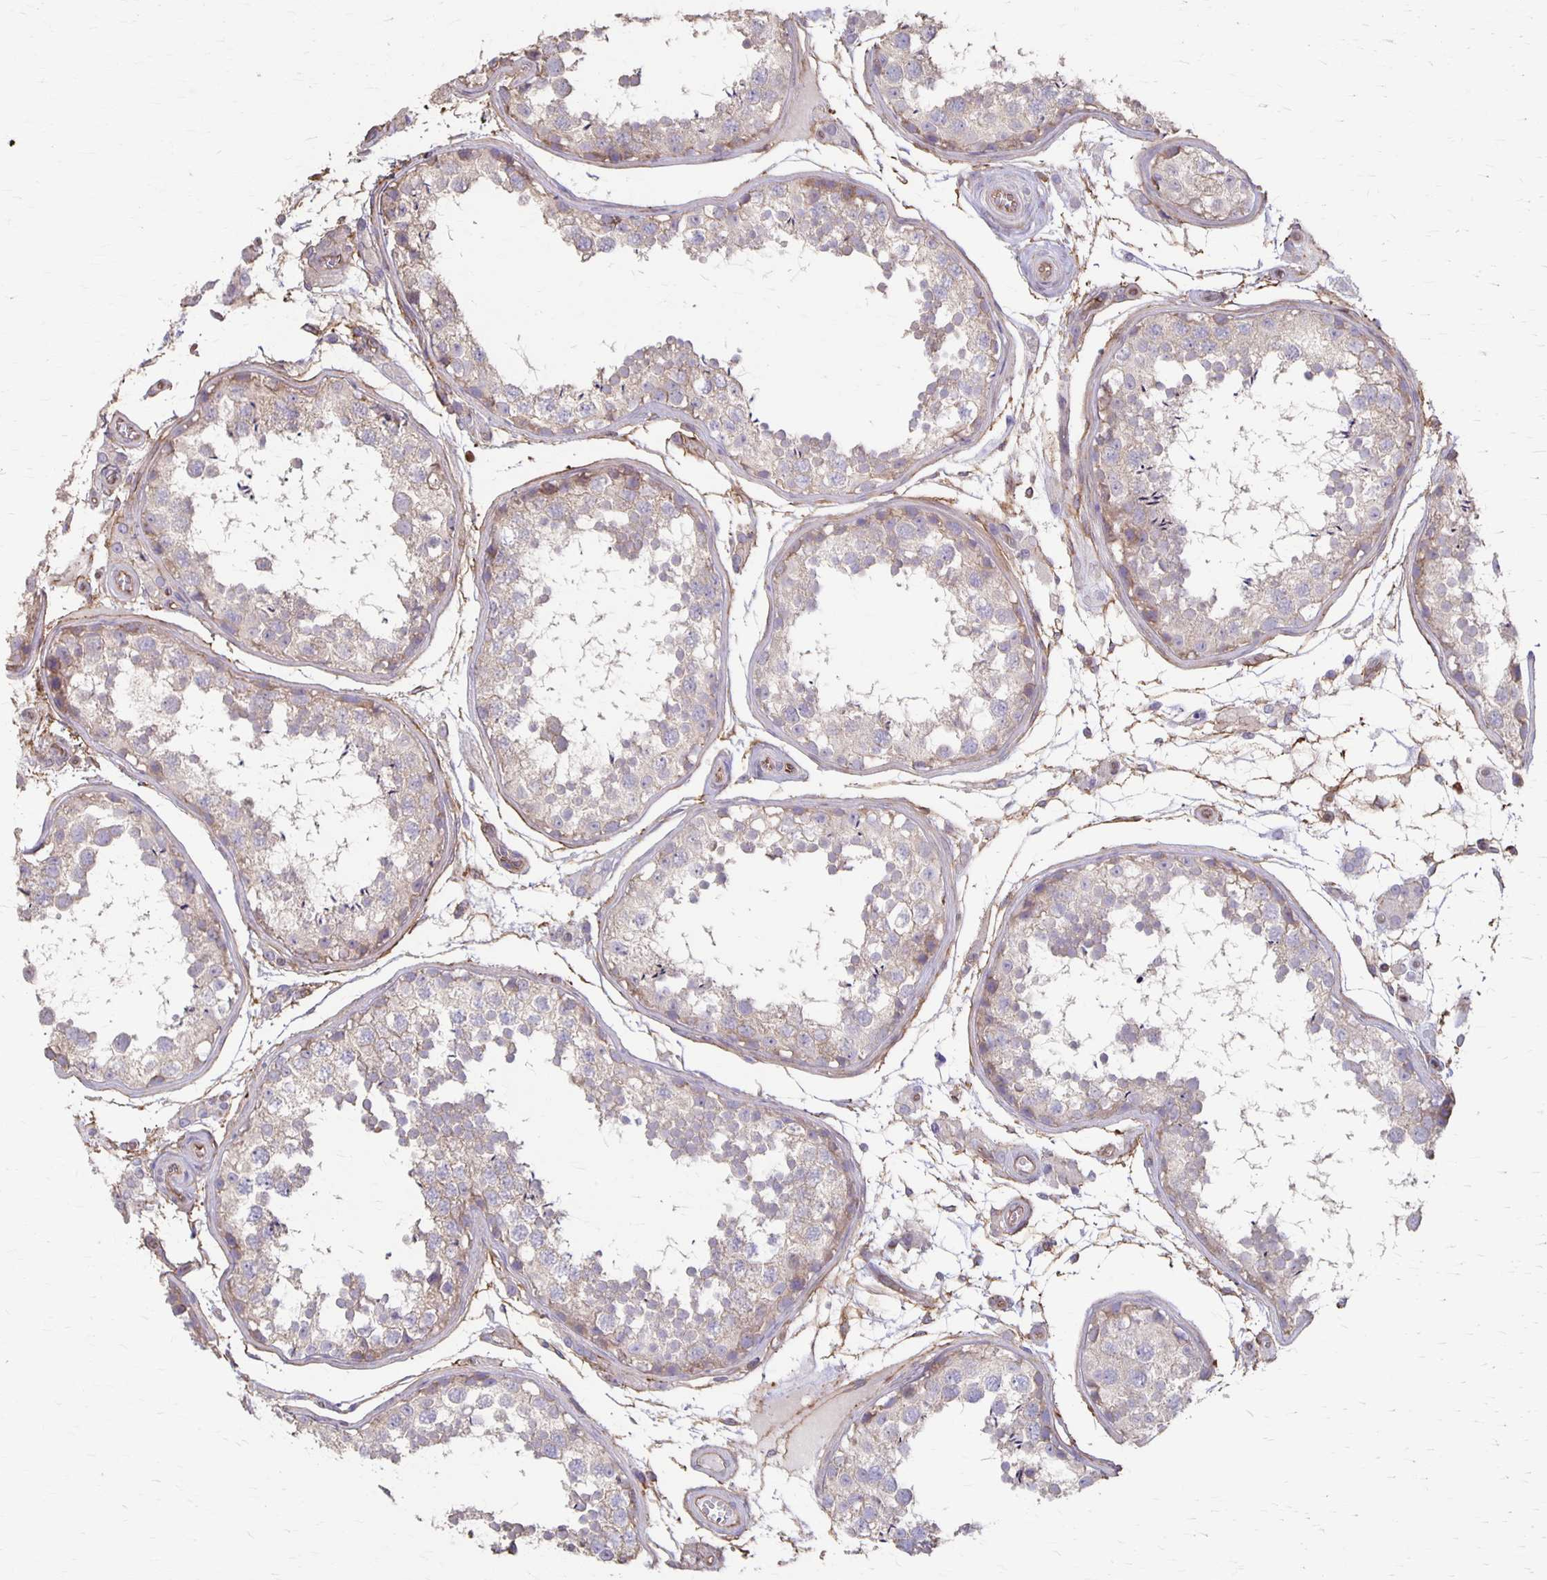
{"staining": {"intensity": "weak", "quantity": "<25%", "location": "cytoplasmic/membranous"}, "tissue": "testis", "cell_type": "Cells in seminiferous ducts", "image_type": "normal", "snomed": [{"axis": "morphology", "description": "Normal tissue, NOS"}, {"axis": "topography", "description": "Testis"}], "caption": "Immunohistochemical staining of unremarkable human testis exhibits no significant expression in cells in seminiferous ducts.", "gene": "PPP1R3E", "patient": {"sex": "male", "age": 29}}